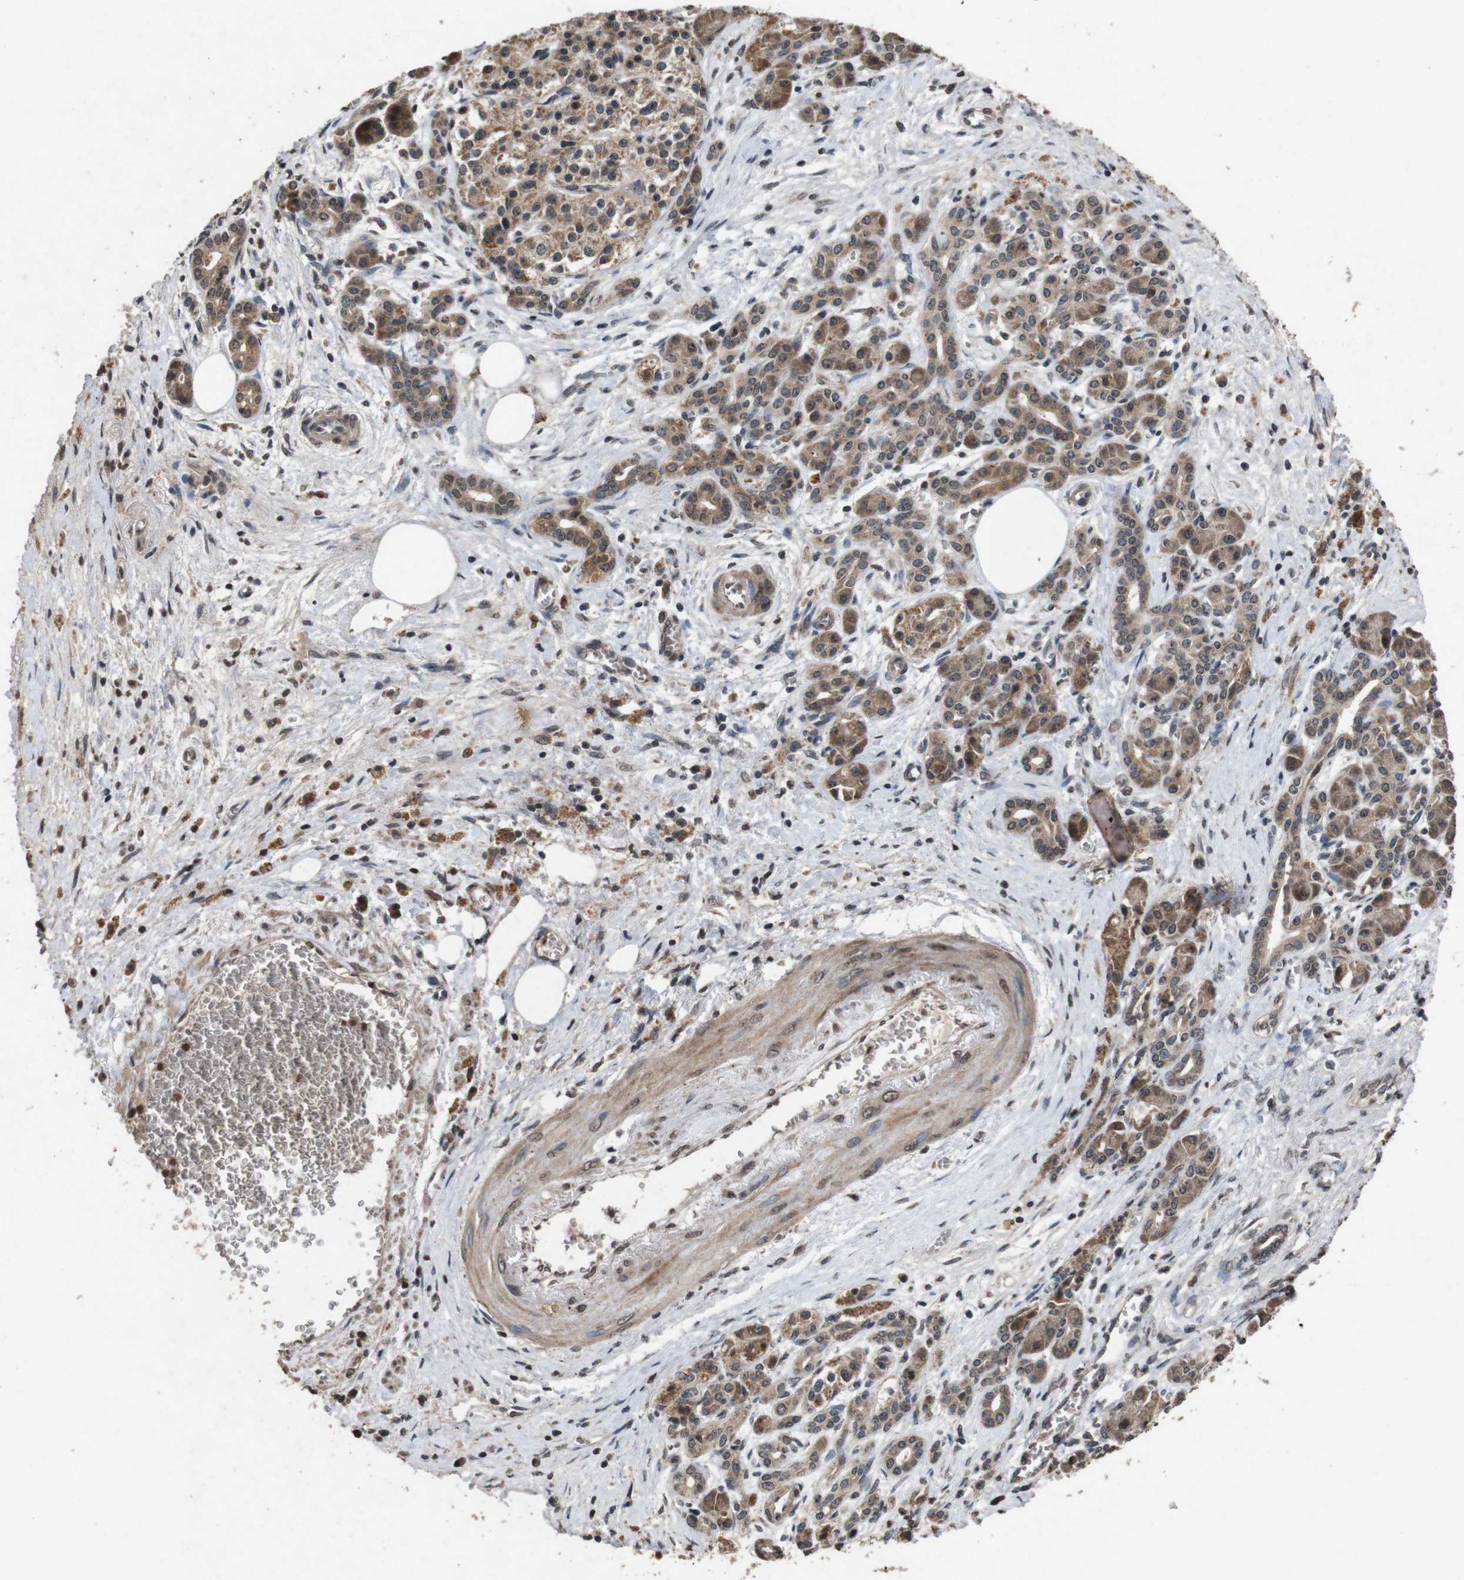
{"staining": {"intensity": "moderate", "quantity": ">75%", "location": "cytoplasmic/membranous"}, "tissue": "pancreatic cancer", "cell_type": "Tumor cells", "image_type": "cancer", "snomed": [{"axis": "morphology", "description": "Adenocarcinoma, NOS"}, {"axis": "topography", "description": "Pancreas"}], "caption": "Tumor cells reveal moderate cytoplasmic/membranous staining in about >75% of cells in pancreatic cancer (adenocarcinoma).", "gene": "SORL1", "patient": {"sex": "female", "age": 70}}